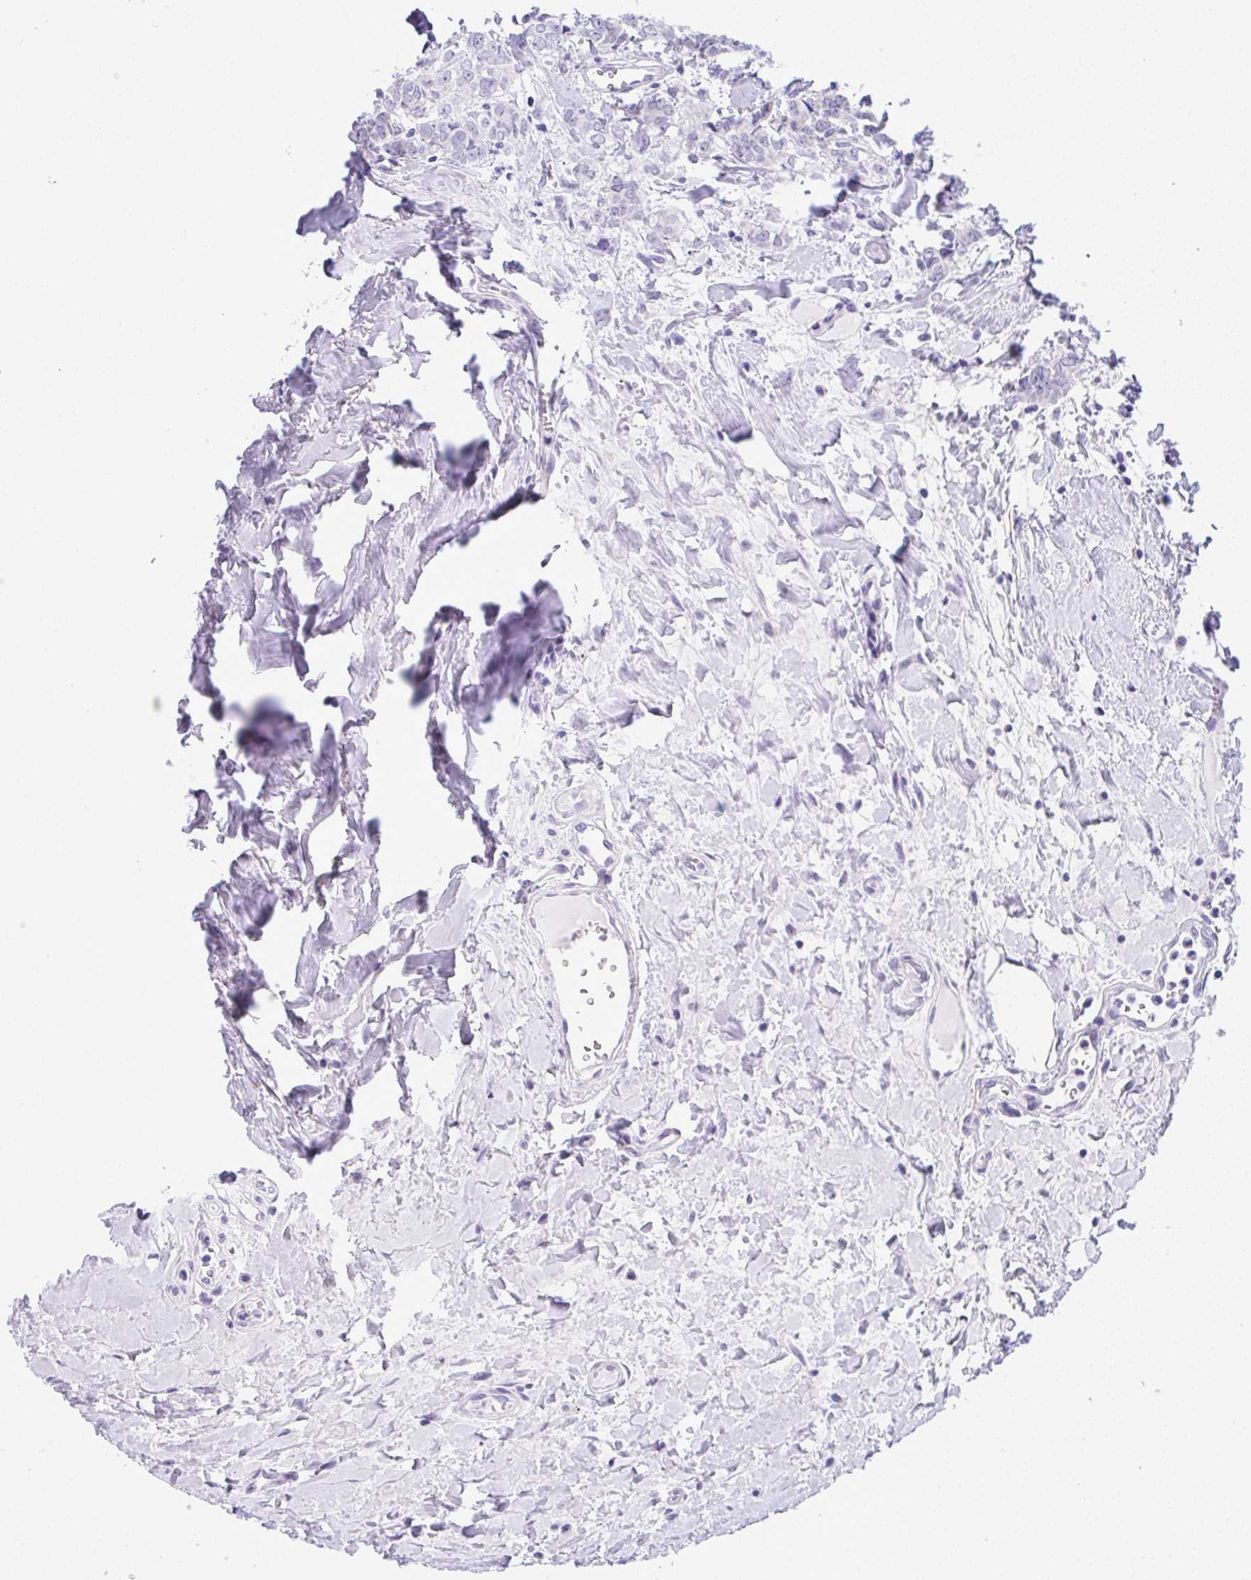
{"staining": {"intensity": "negative", "quantity": "none", "location": "none"}, "tissue": "breast cancer", "cell_type": "Tumor cells", "image_type": "cancer", "snomed": [{"axis": "morphology", "description": "Duct carcinoma"}, {"axis": "topography", "description": "Breast"}], "caption": "This is an immunohistochemistry micrograph of breast cancer (infiltrating ductal carcinoma). There is no expression in tumor cells.", "gene": "YBX2", "patient": {"sex": "female", "age": 61}}